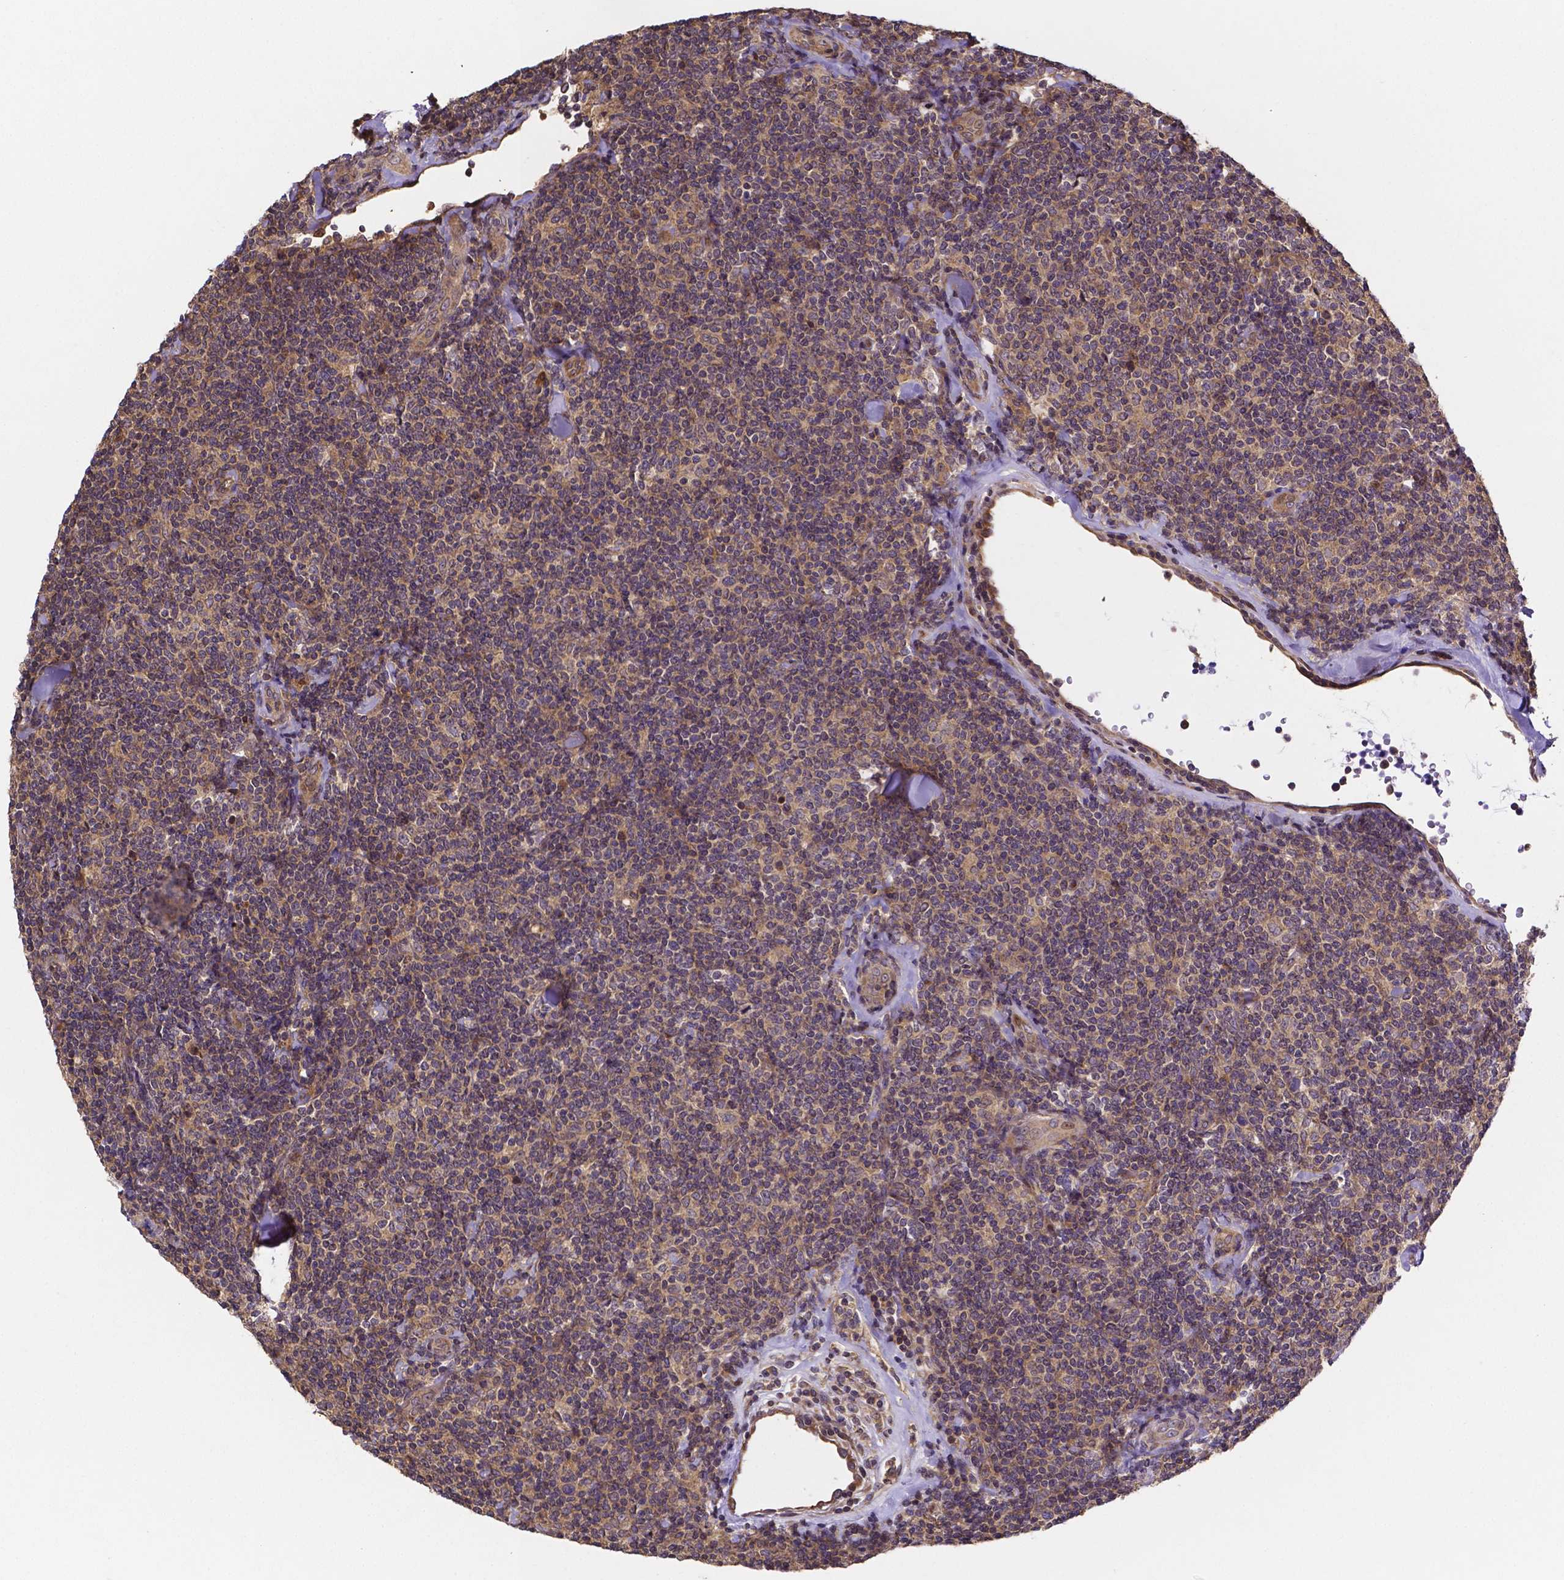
{"staining": {"intensity": "negative", "quantity": "none", "location": "none"}, "tissue": "lymphoma", "cell_type": "Tumor cells", "image_type": "cancer", "snomed": [{"axis": "morphology", "description": "Malignant lymphoma, non-Hodgkin's type, Low grade"}, {"axis": "topography", "description": "Lymph node"}], "caption": "Immunohistochemical staining of lymphoma exhibits no significant positivity in tumor cells. The staining was performed using DAB to visualize the protein expression in brown, while the nuclei were stained in blue with hematoxylin (Magnification: 20x).", "gene": "RNF123", "patient": {"sex": "female", "age": 56}}